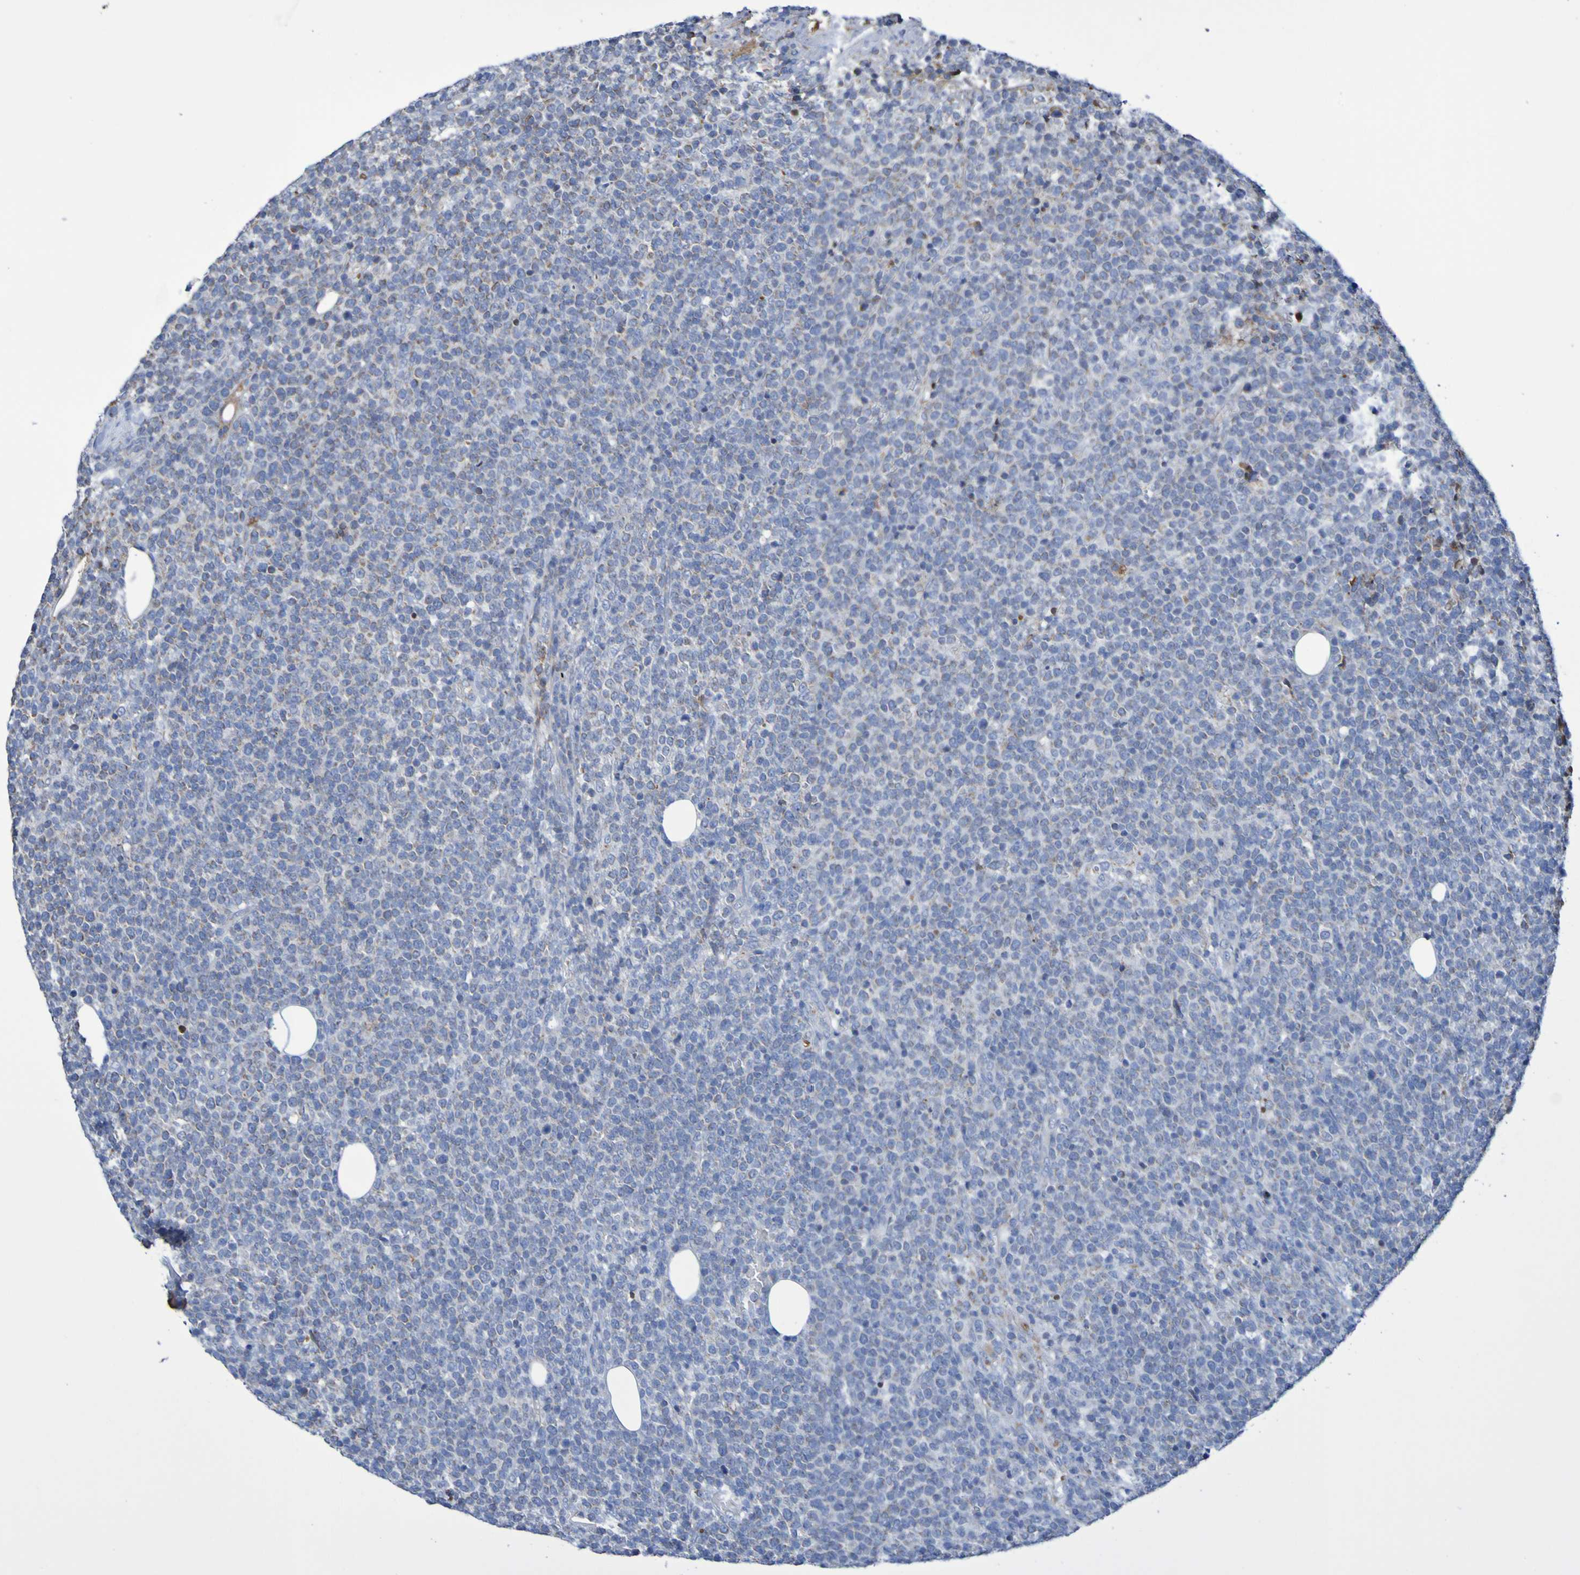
{"staining": {"intensity": "weak", "quantity": "<25%", "location": "cytoplasmic/membranous"}, "tissue": "lymphoma", "cell_type": "Tumor cells", "image_type": "cancer", "snomed": [{"axis": "morphology", "description": "Malignant lymphoma, non-Hodgkin's type, High grade"}, {"axis": "topography", "description": "Lymph node"}], "caption": "The histopathology image exhibits no significant positivity in tumor cells of malignant lymphoma, non-Hodgkin's type (high-grade). The staining is performed using DAB (3,3'-diaminobenzidine) brown chromogen with nuclei counter-stained in using hematoxylin.", "gene": "CNTN2", "patient": {"sex": "male", "age": 61}}